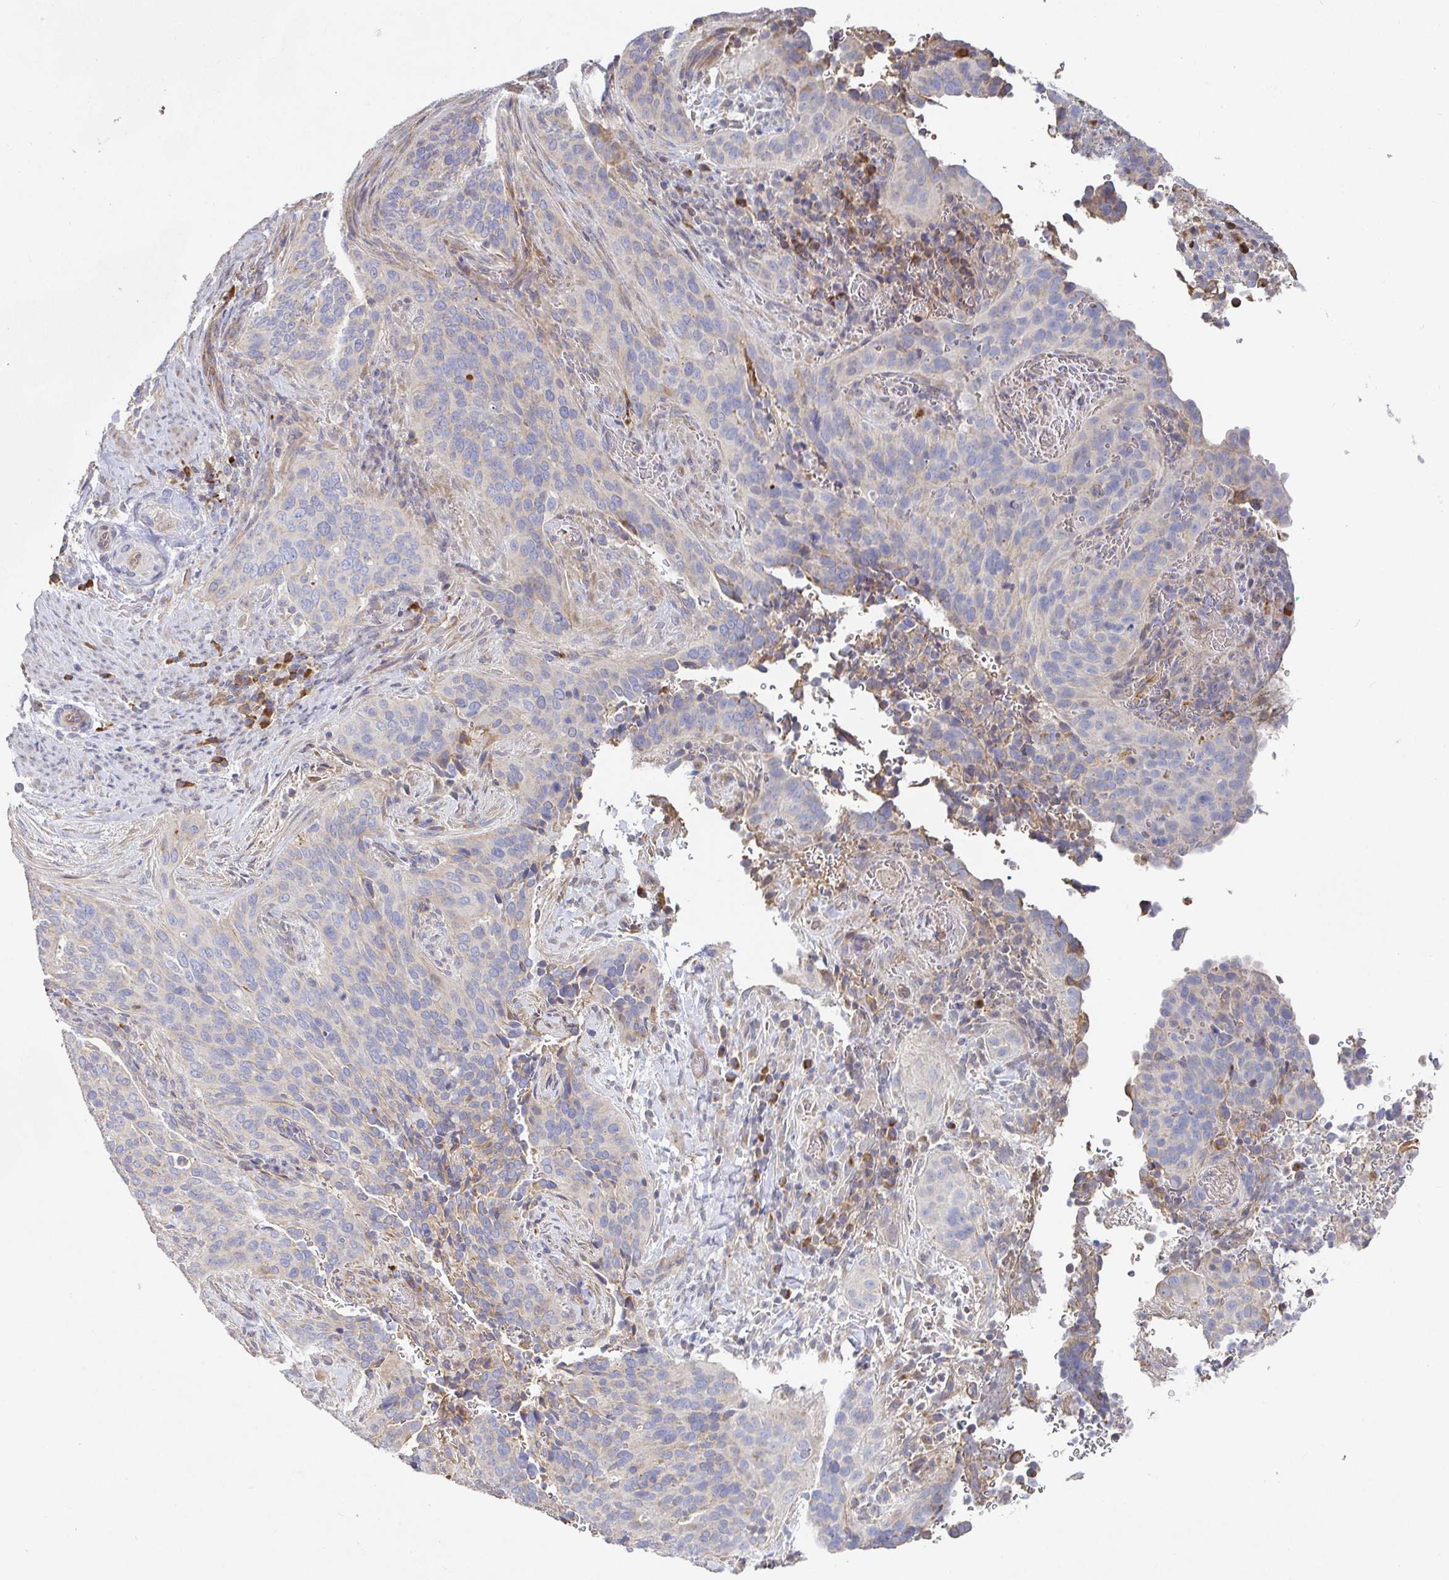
{"staining": {"intensity": "negative", "quantity": "none", "location": "none"}, "tissue": "cervical cancer", "cell_type": "Tumor cells", "image_type": "cancer", "snomed": [{"axis": "morphology", "description": "Squamous cell carcinoma, NOS"}, {"axis": "topography", "description": "Cervix"}], "caption": "Immunohistochemistry (IHC) photomicrograph of neoplastic tissue: cervical cancer stained with DAB reveals no significant protein expression in tumor cells. Nuclei are stained in blue.", "gene": "IRAK2", "patient": {"sex": "female", "age": 38}}